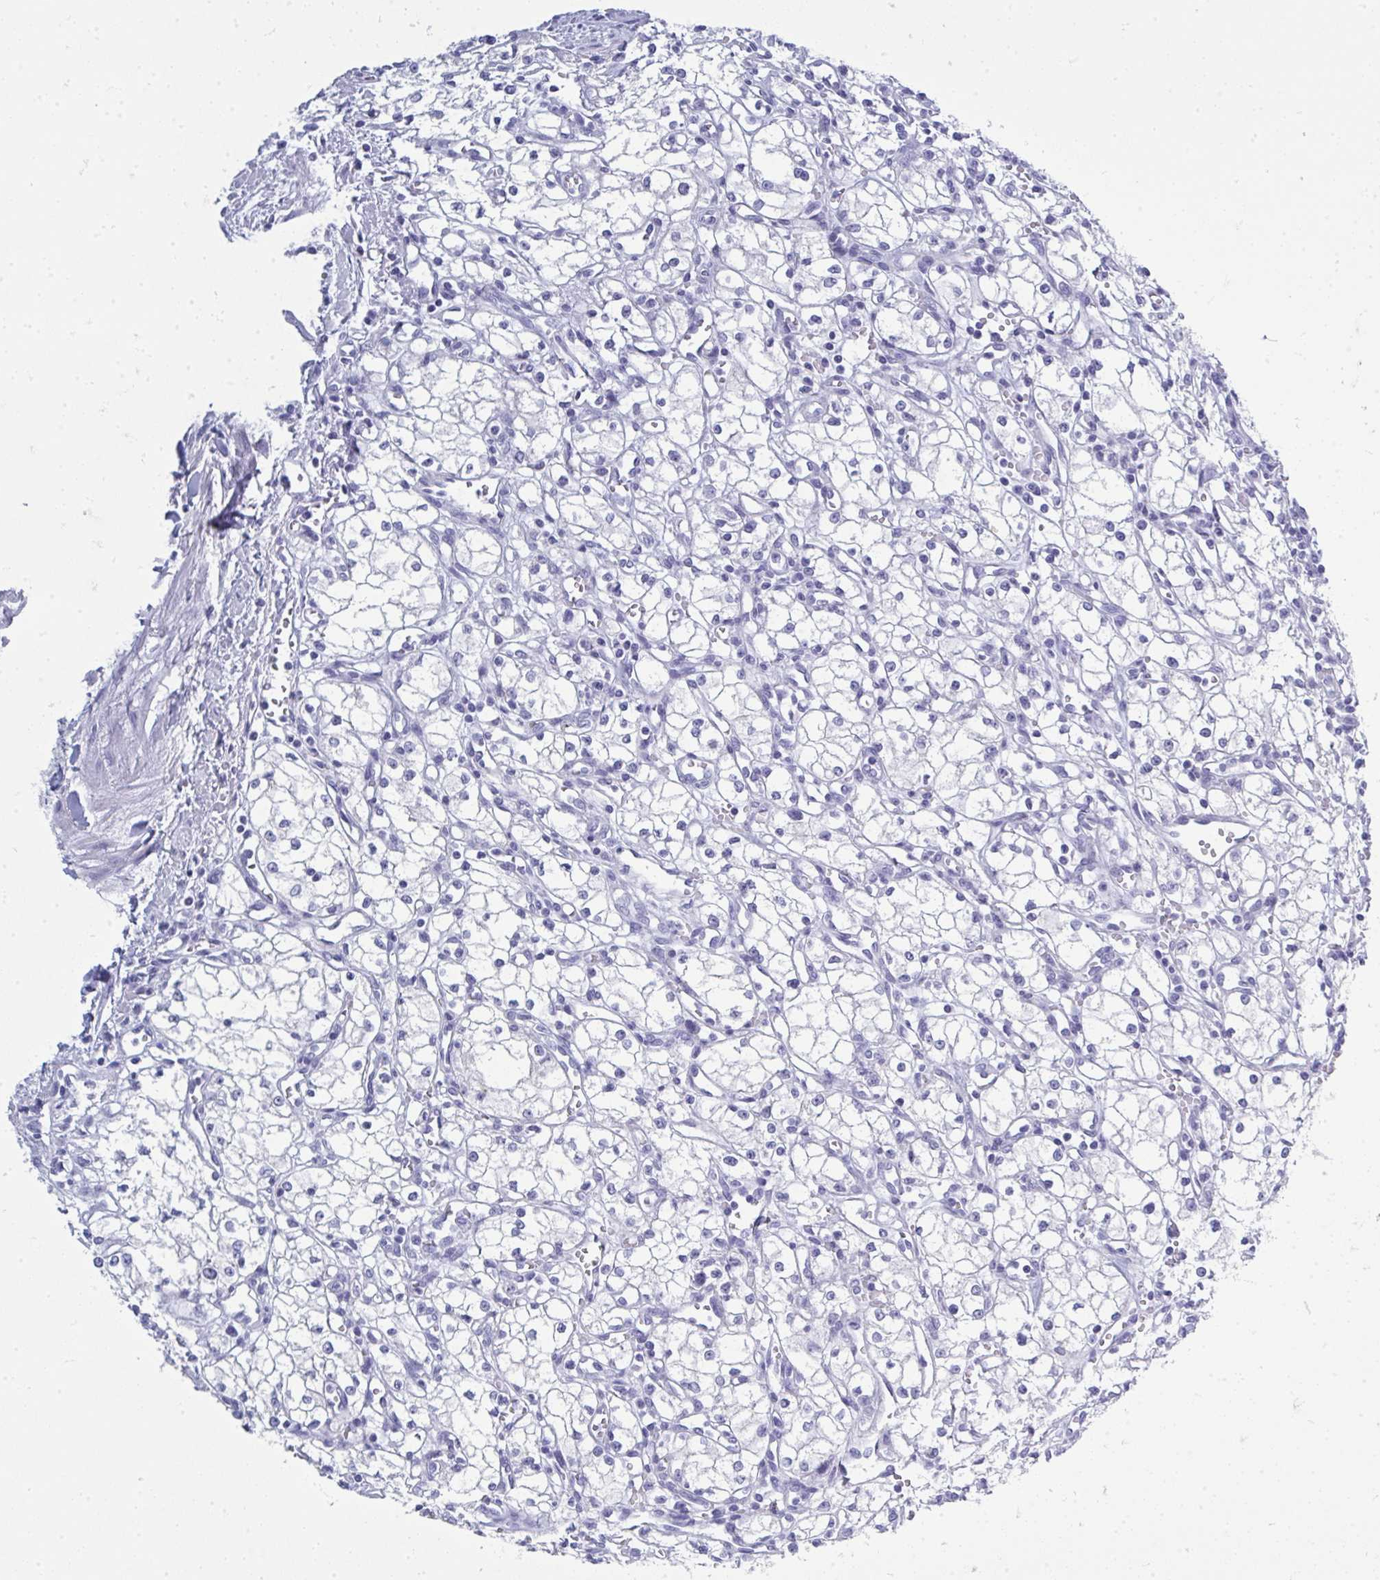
{"staining": {"intensity": "negative", "quantity": "none", "location": "none"}, "tissue": "renal cancer", "cell_type": "Tumor cells", "image_type": "cancer", "snomed": [{"axis": "morphology", "description": "Adenocarcinoma, NOS"}, {"axis": "topography", "description": "Kidney"}], "caption": "A micrograph of human renal adenocarcinoma is negative for staining in tumor cells.", "gene": "QDPR", "patient": {"sex": "male", "age": 59}}